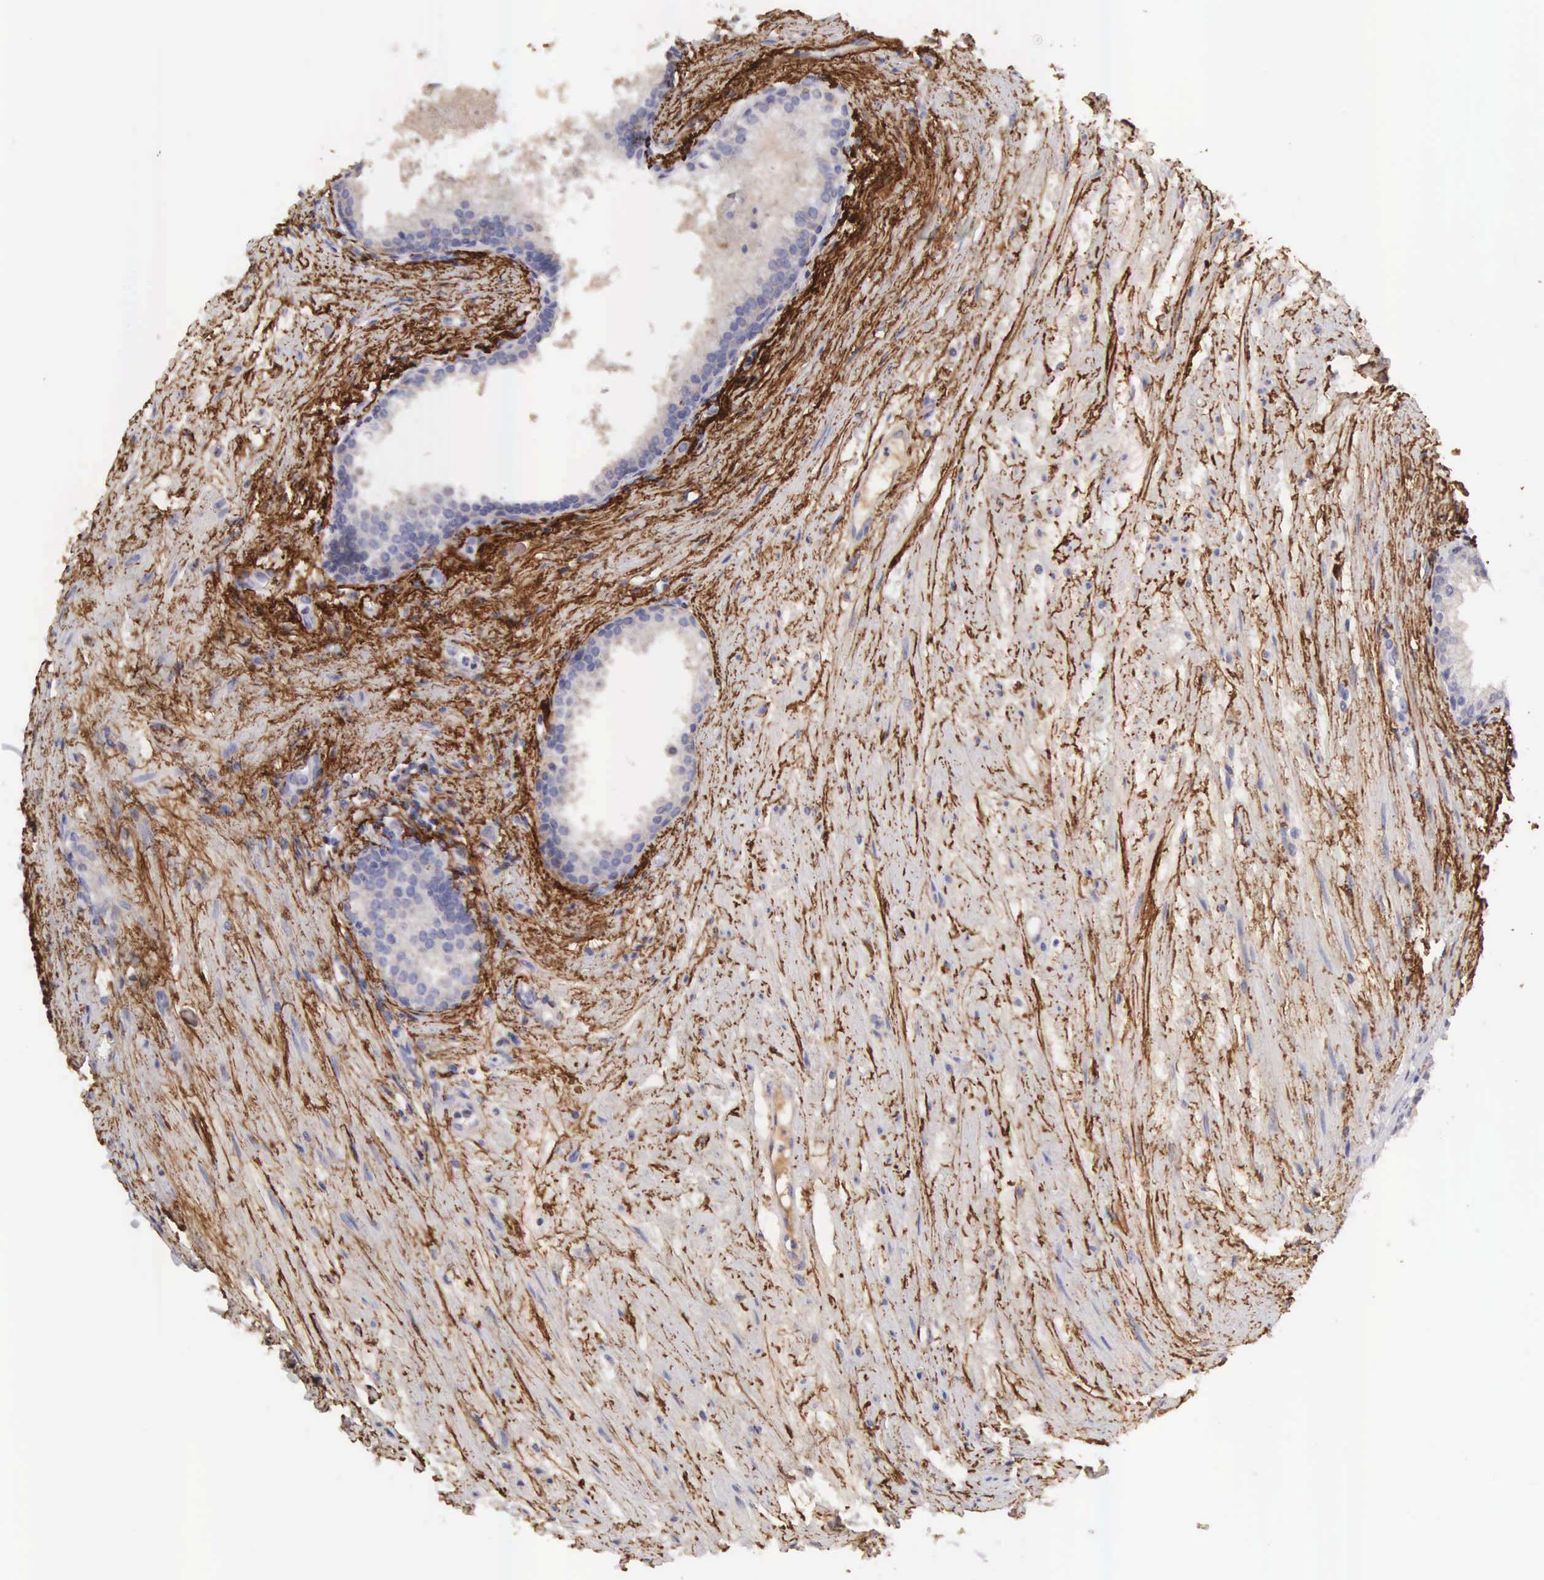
{"staining": {"intensity": "negative", "quantity": "none", "location": "none"}, "tissue": "prostate", "cell_type": "Glandular cells", "image_type": "normal", "snomed": [{"axis": "morphology", "description": "Normal tissue, NOS"}, {"axis": "topography", "description": "Prostate"}], "caption": "DAB immunohistochemical staining of benign prostate displays no significant expression in glandular cells.", "gene": "CLU", "patient": {"sex": "male", "age": 65}}